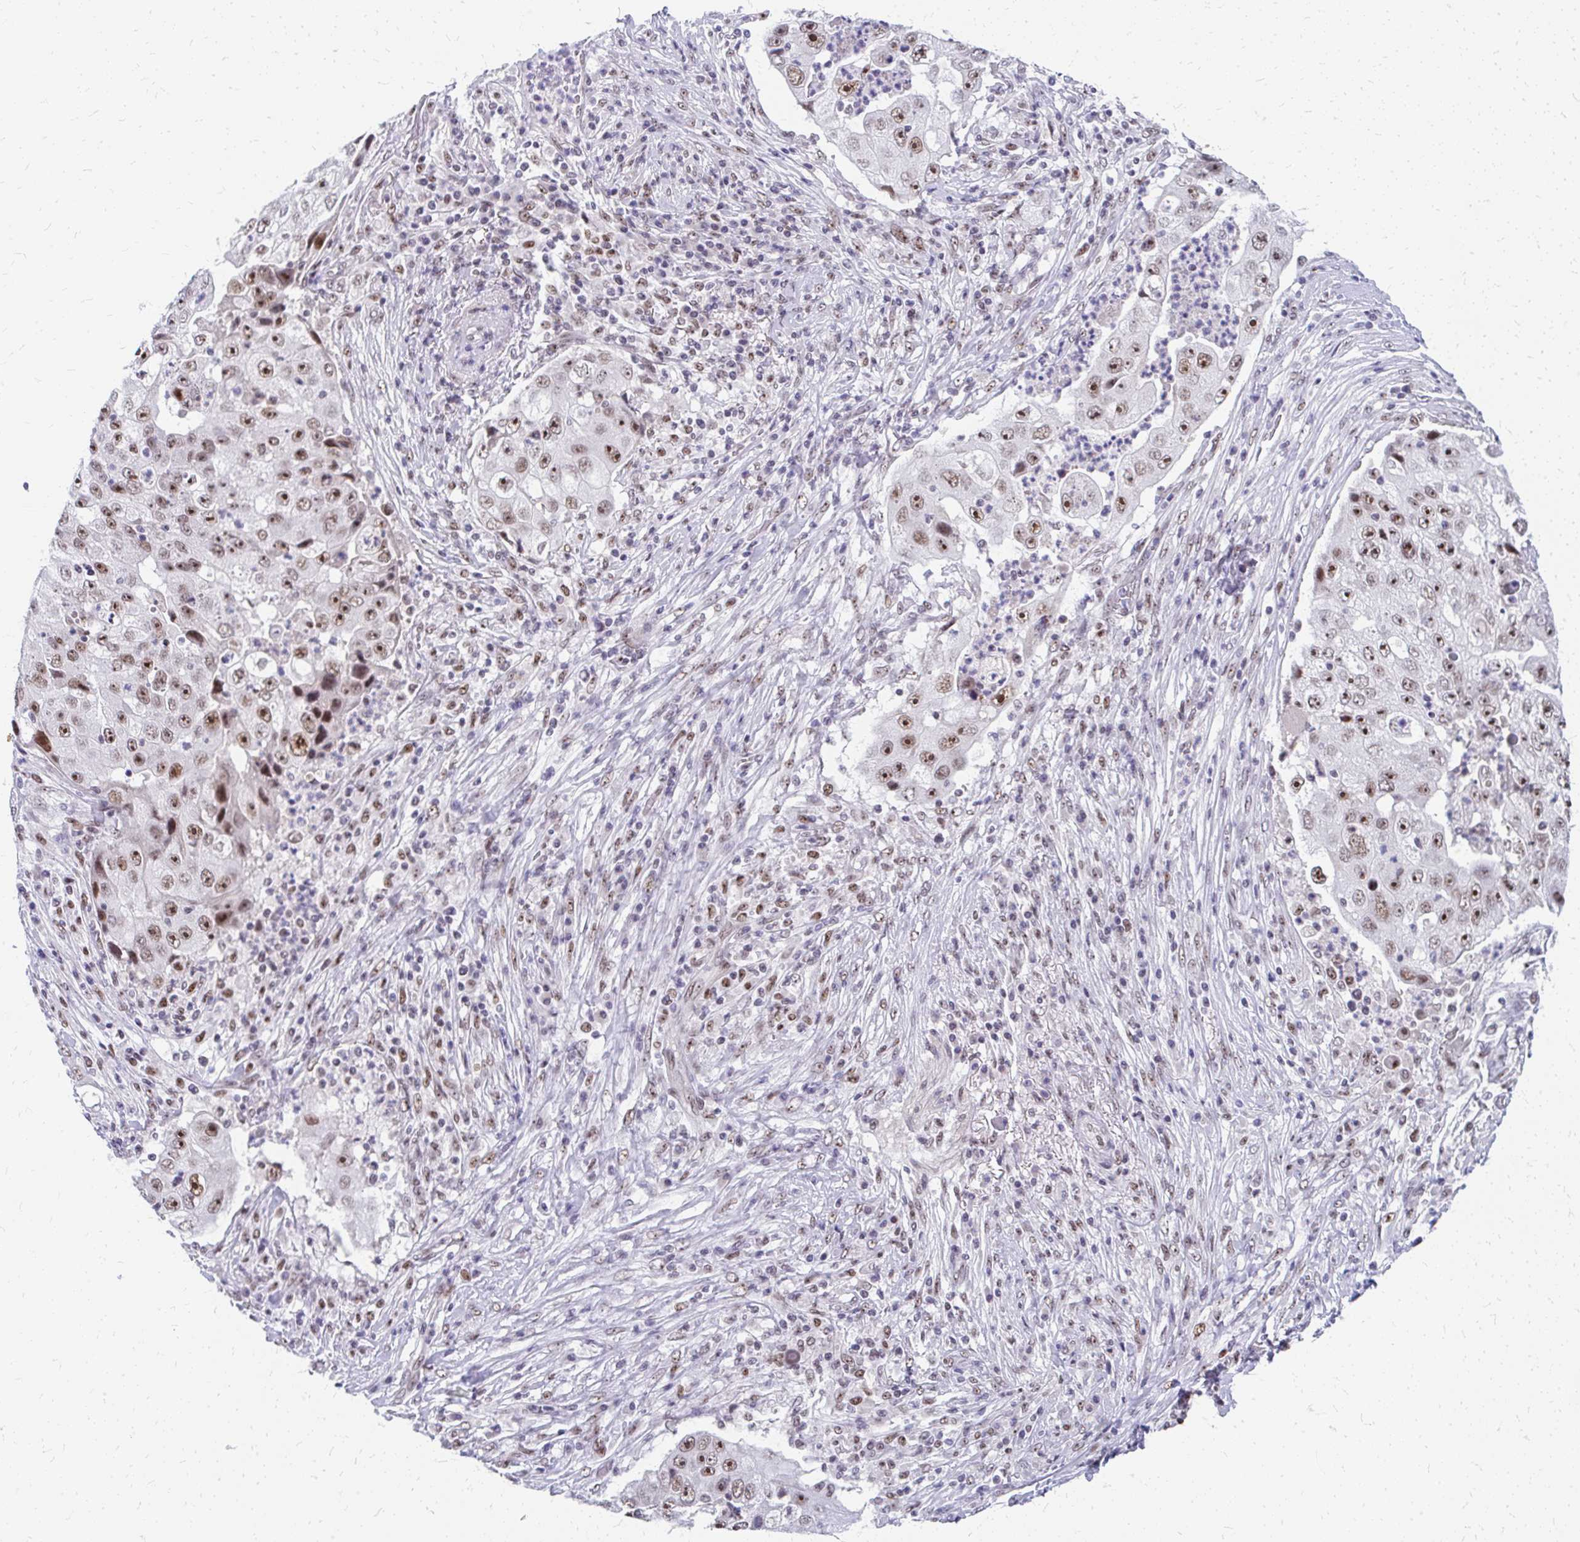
{"staining": {"intensity": "moderate", "quantity": ">75%", "location": "nuclear"}, "tissue": "lung cancer", "cell_type": "Tumor cells", "image_type": "cancer", "snomed": [{"axis": "morphology", "description": "Squamous cell carcinoma, NOS"}, {"axis": "topography", "description": "Lung"}], "caption": "Human lung cancer stained with a brown dye reveals moderate nuclear positive staining in about >75% of tumor cells.", "gene": "GTF2H1", "patient": {"sex": "male", "age": 64}}